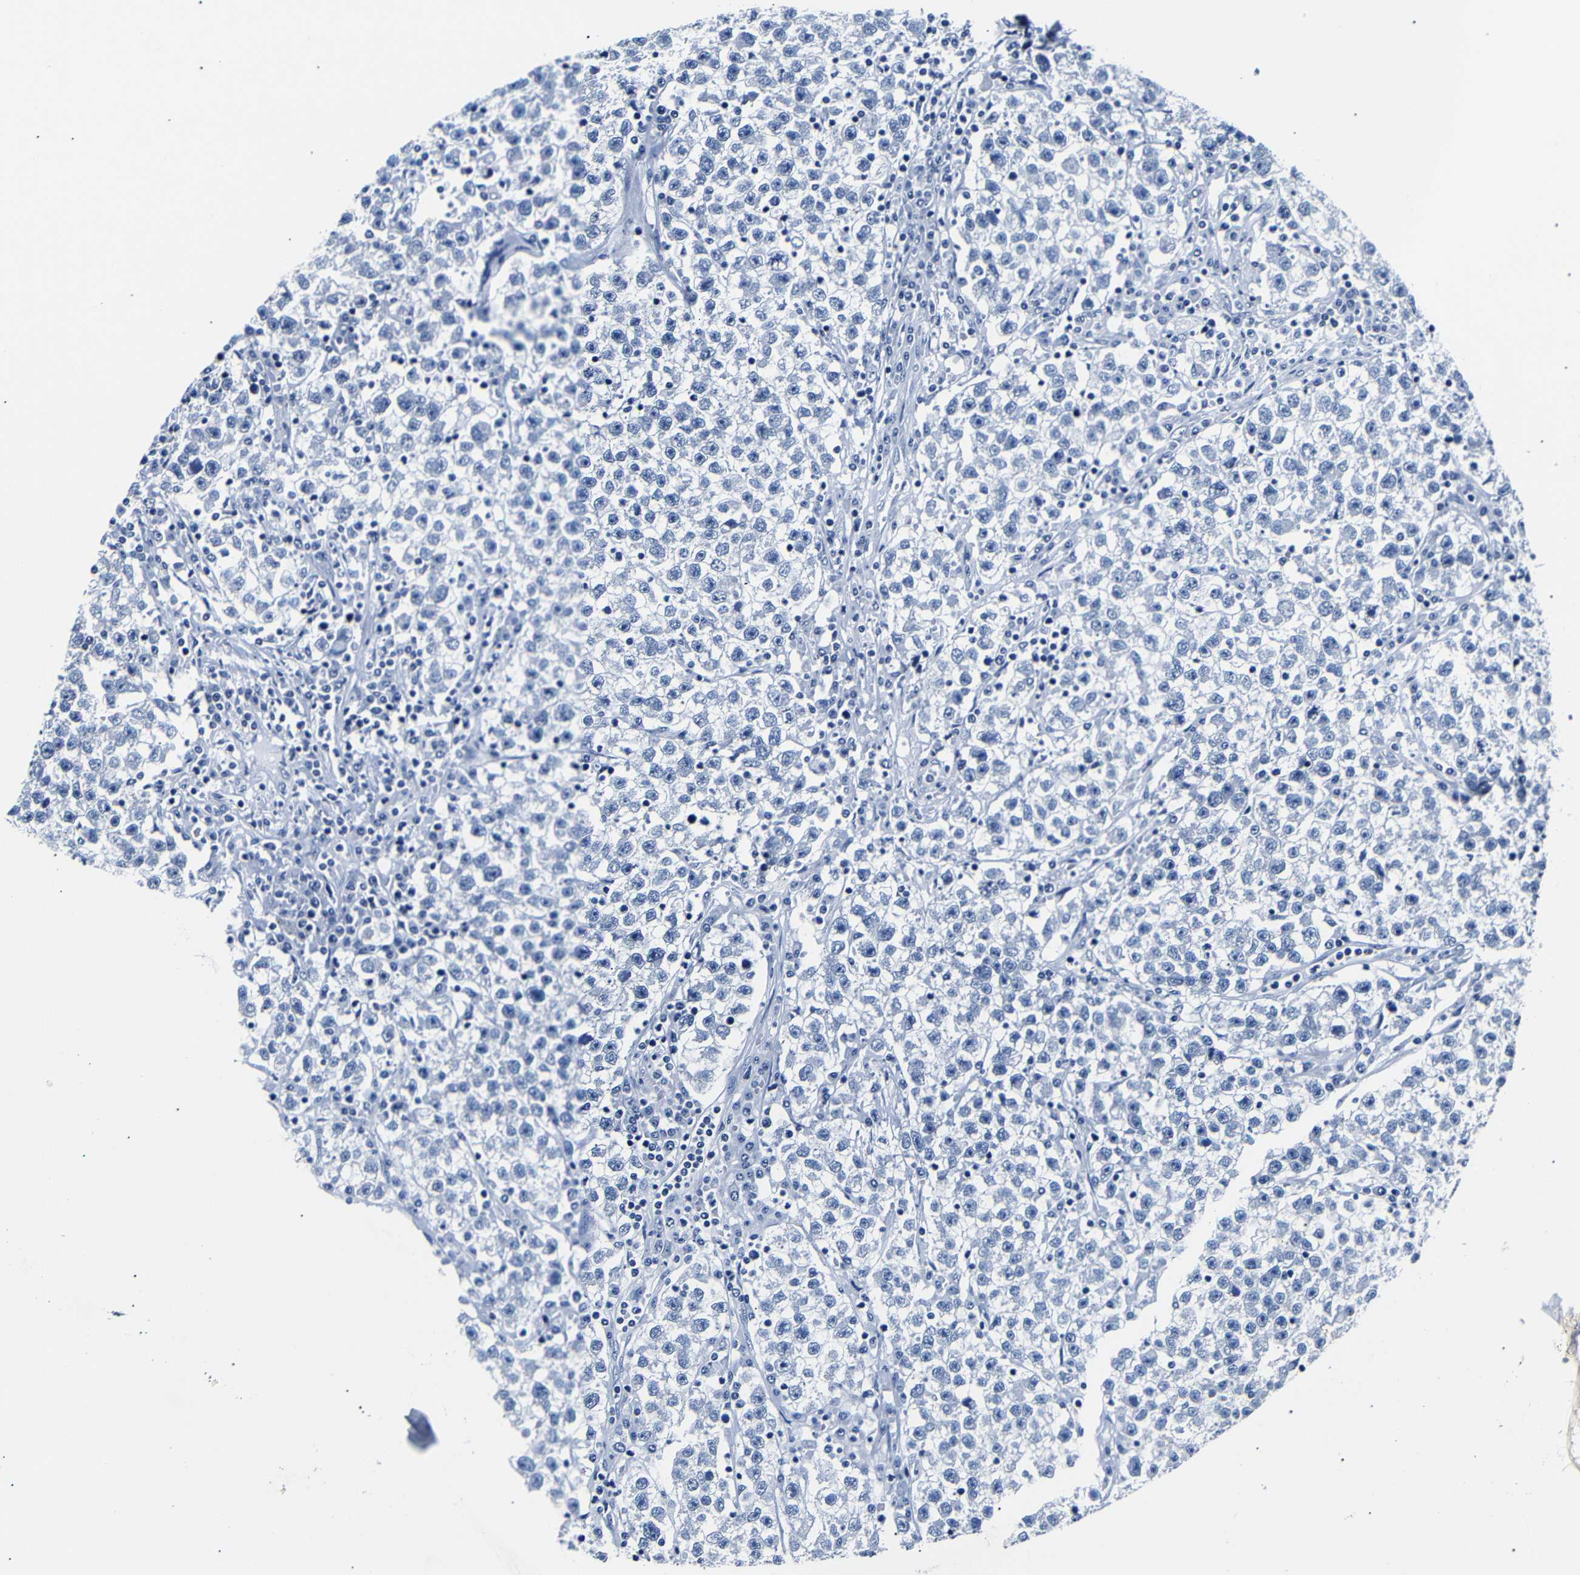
{"staining": {"intensity": "negative", "quantity": "none", "location": "none"}, "tissue": "testis cancer", "cell_type": "Tumor cells", "image_type": "cancer", "snomed": [{"axis": "morphology", "description": "Seminoma, NOS"}, {"axis": "topography", "description": "Testis"}], "caption": "This is a photomicrograph of immunohistochemistry staining of testis cancer (seminoma), which shows no staining in tumor cells.", "gene": "GAP43", "patient": {"sex": "male", "age": 22}}